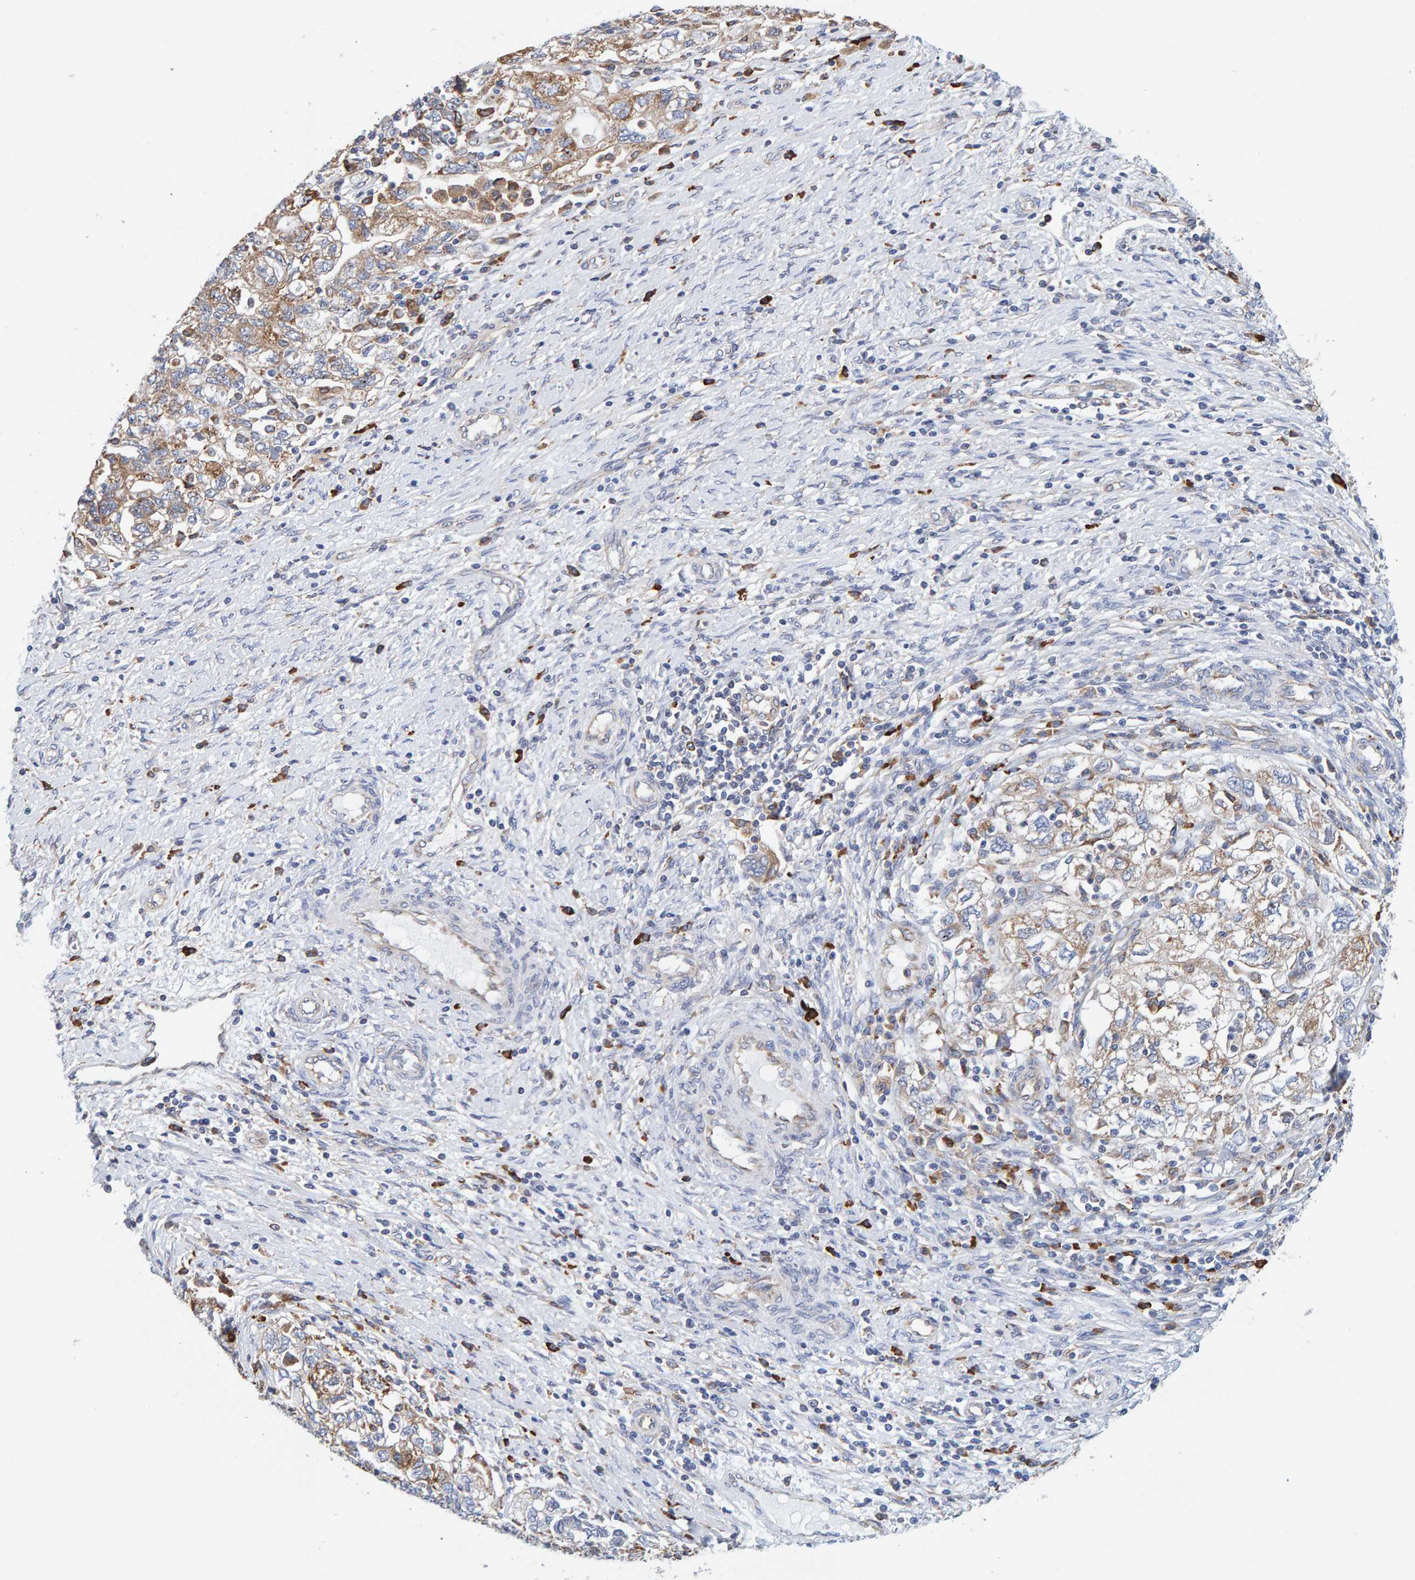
{"staining": {"intensity": "moderate", "quantity": ">75%", "location": "cytoplasmic/membranous"}, "tissue": "ovarian cancer", "cell_type": "Tumor cells", "image_type": "cancer", "snomed": [{"axis": "morphology", "description": "Carcinoma, NOS"}, {"axis": "morphology", "description": "Cystadenocarcinoma, serous, NOS"}, {"axis": "topography", "description": "Ovary"}], "caption": "An image of human ovarian carcinoma stained for a protein shows moderate cytoplasmic/membranous brown staining in tumor cells. Using DAB (brown) and hematoxylin (blue) stains, captured at high magnification using brightfield microscopy.", "gene": "SGPL1", "patient": {"sex": "female", "age": 69}}